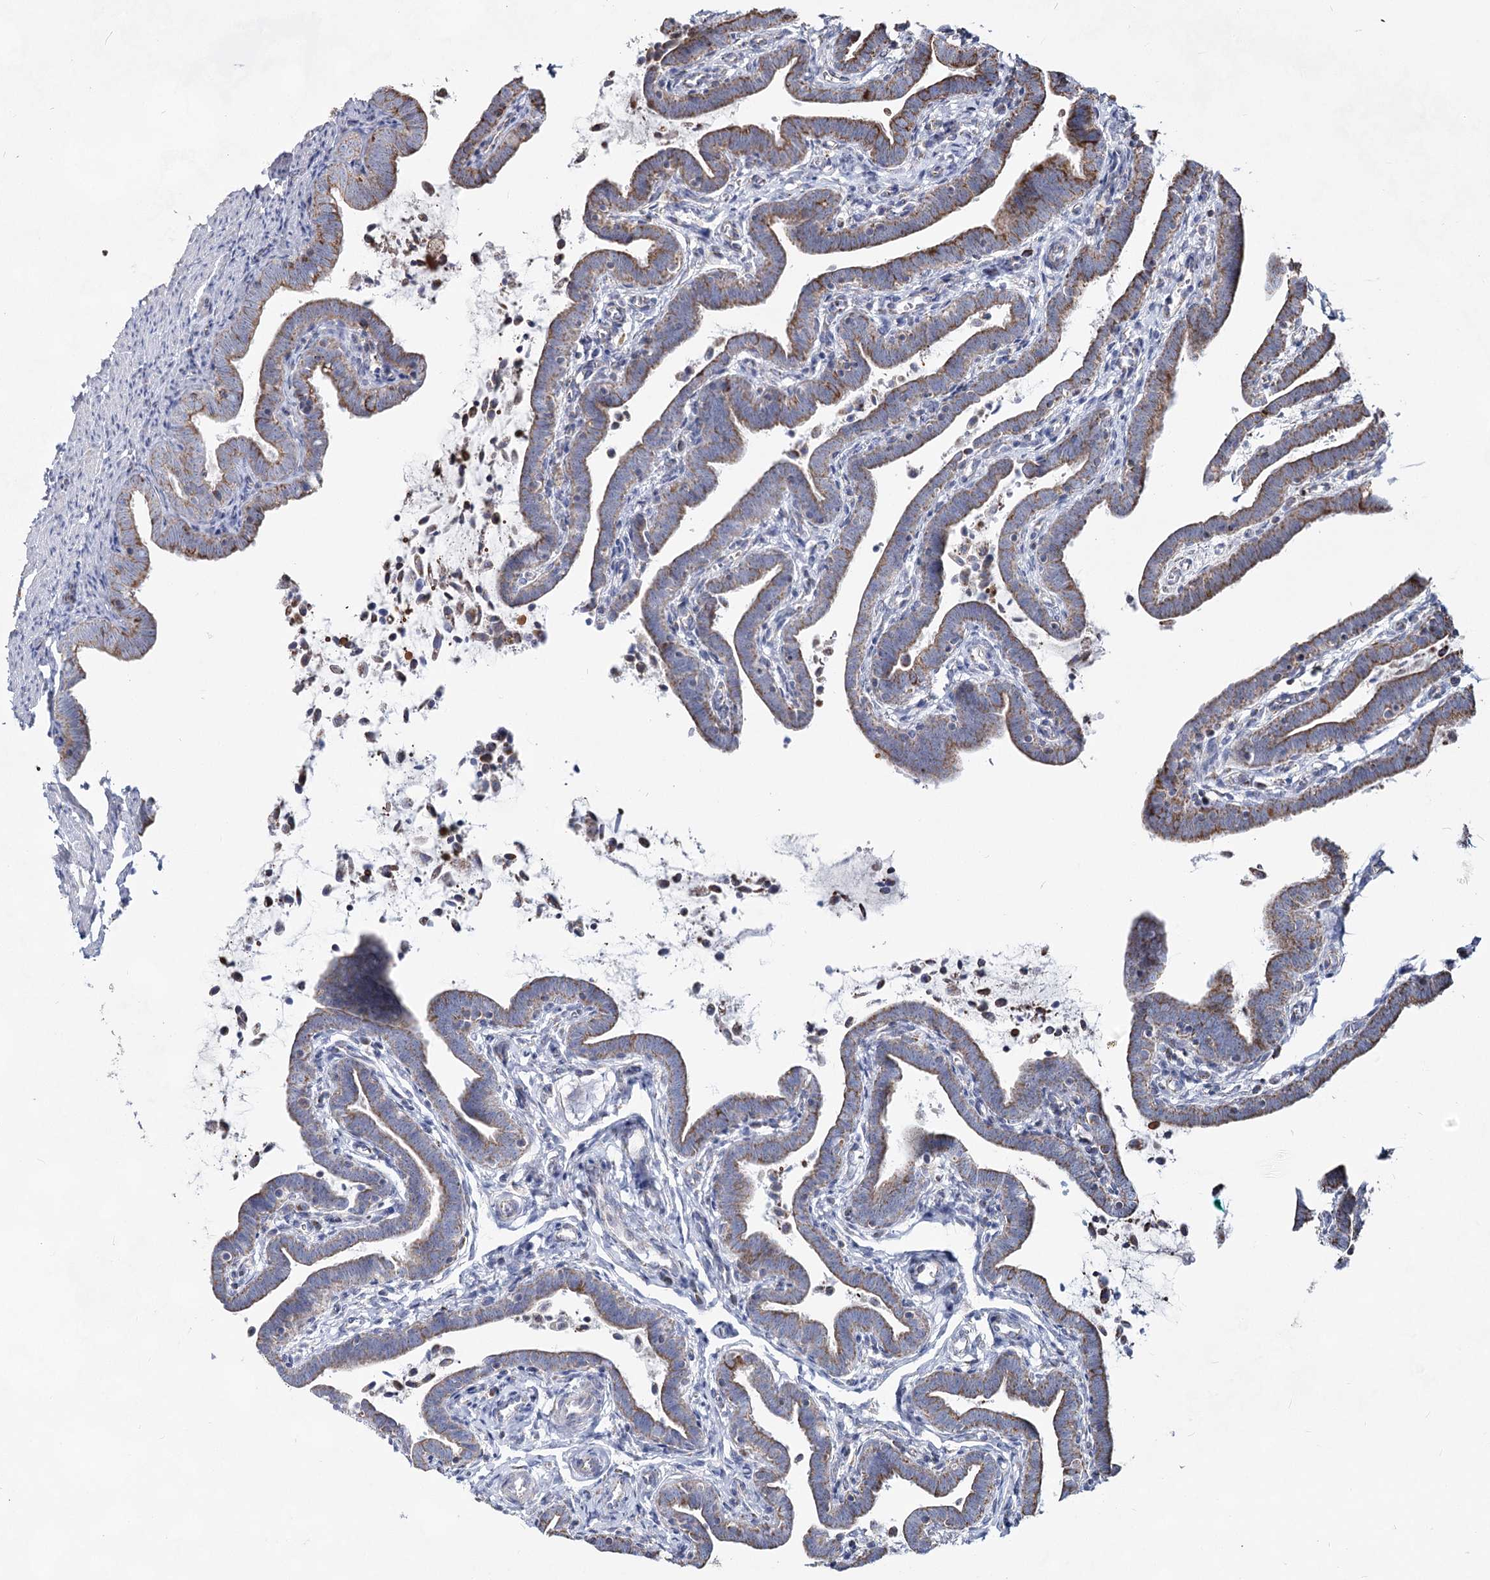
{"staining": {"intensity": "moderate", "quantity": ">75%", "location": "cytoplasmic/membranous"}, "tissue": "fallopian tube", "cell_type": "Glandular cells", "image_type": "normal", "snomed": [{"axis": "morphology", "description": "Normal tissue, NOS"}, {"axis": "topography", "description": "Fallopian tube"}], "caption": "Immunohistochemistry histopathology image of unremarkable human fallopian tube stained for a protein (brown), which demonstrates medium levels of moderate cytoplasmic/membranous expression in about >75% of glandular cells.", "gene": "CCDC73", "patient": {"sex": "female", "age": 36}}